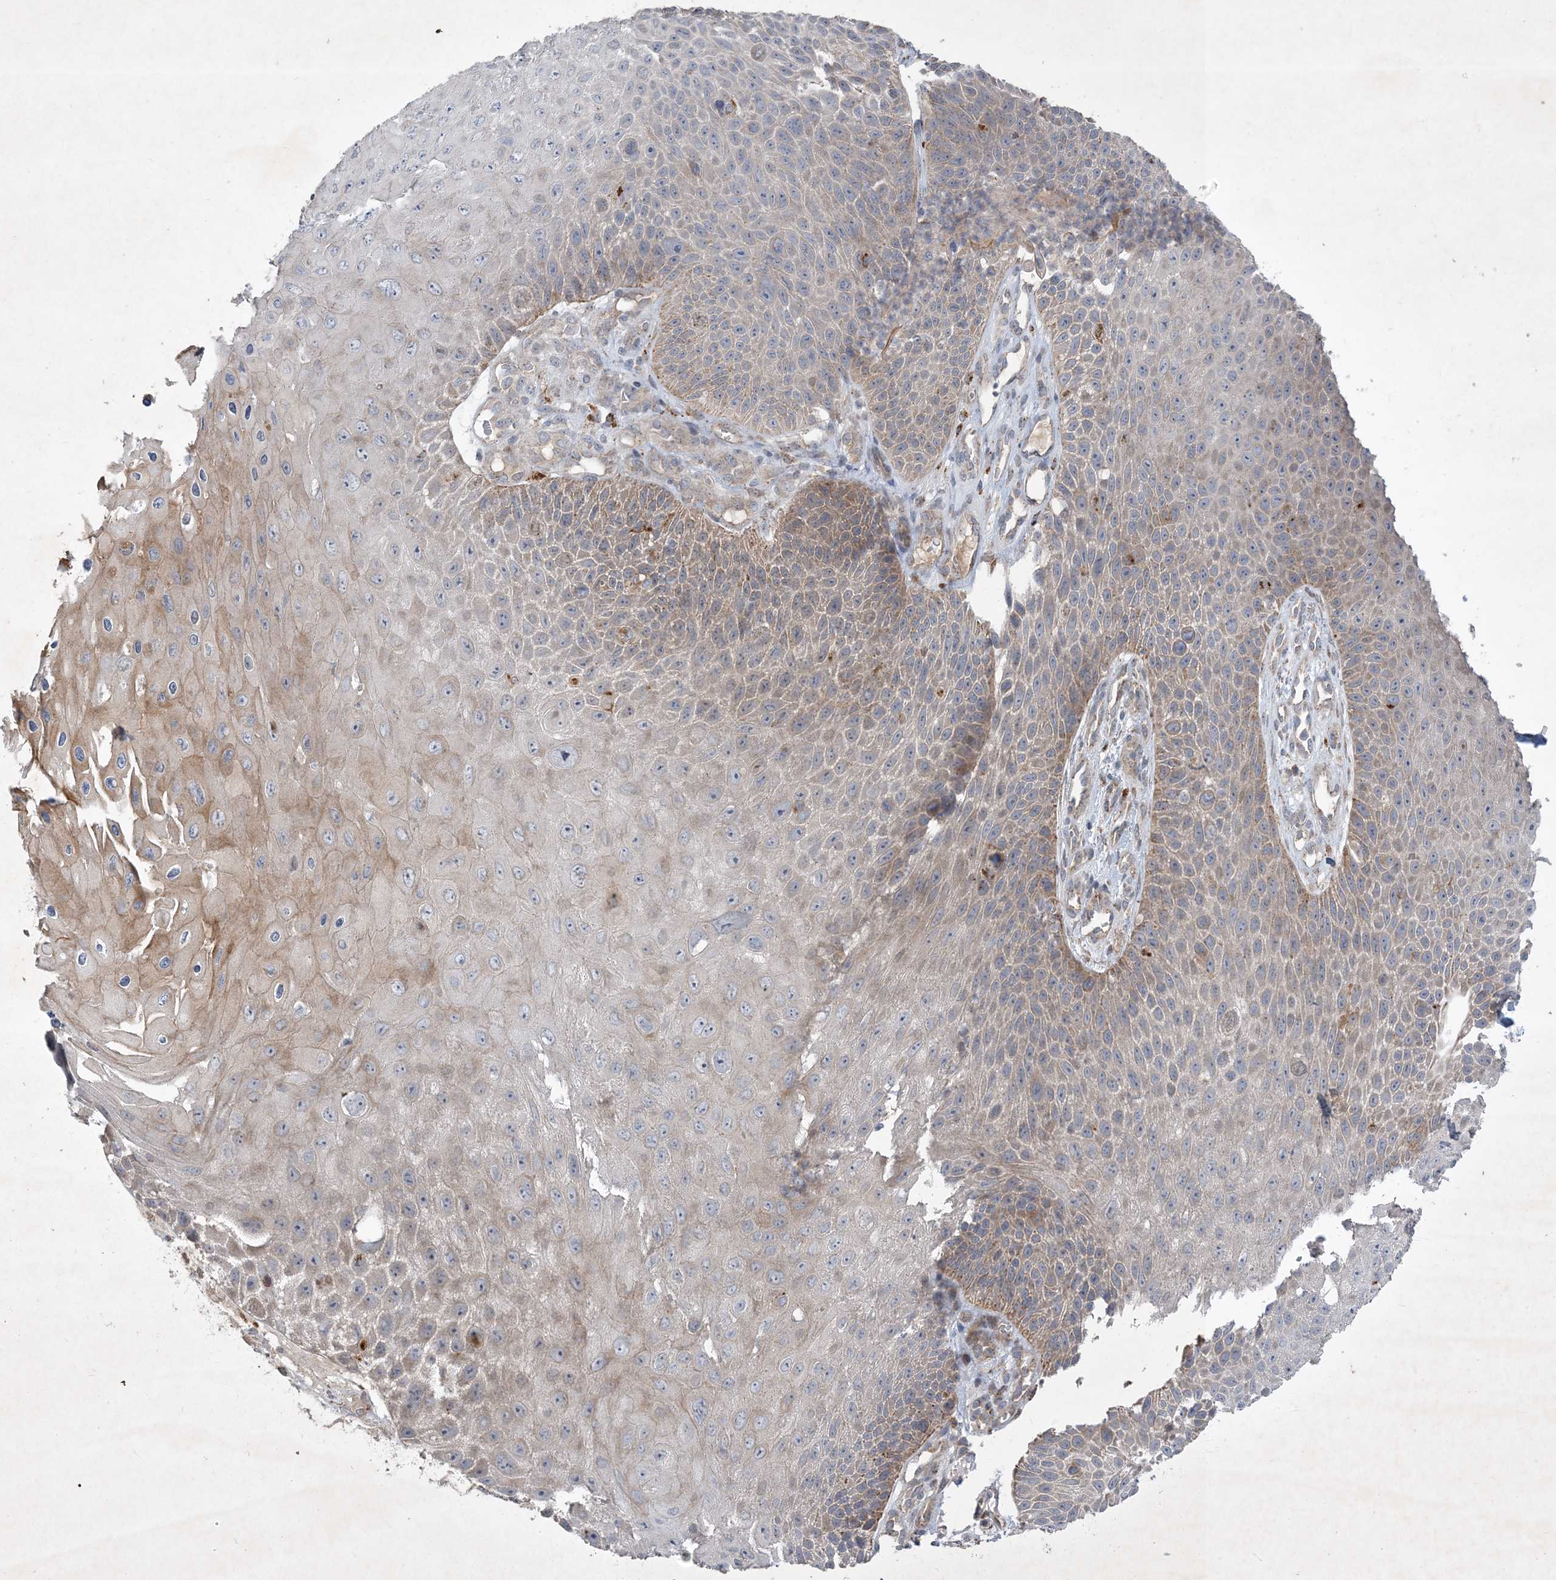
{"staining": {"intensity": "moderate", "quantity": "25%-75%", "location": "cytoplasmic/membranous"}, "tissue": "skin cancer", "cell_type": "Tumor cells", "image_type": "cancer", "snomed": [{"axis": "morphology", "description": "Squamous cell carcinoma, NOS"}, {"axis": "topography", "description": "Skin"}], "caption": "Immunohistochemical staining of skin cancer shows medium levels of moderate cytoplasmic/membranous protein expression in approximately 25%-75% of tumor cells.", "gene": "MRPS18A", "patient": {"sex": "female", "age": 88}}